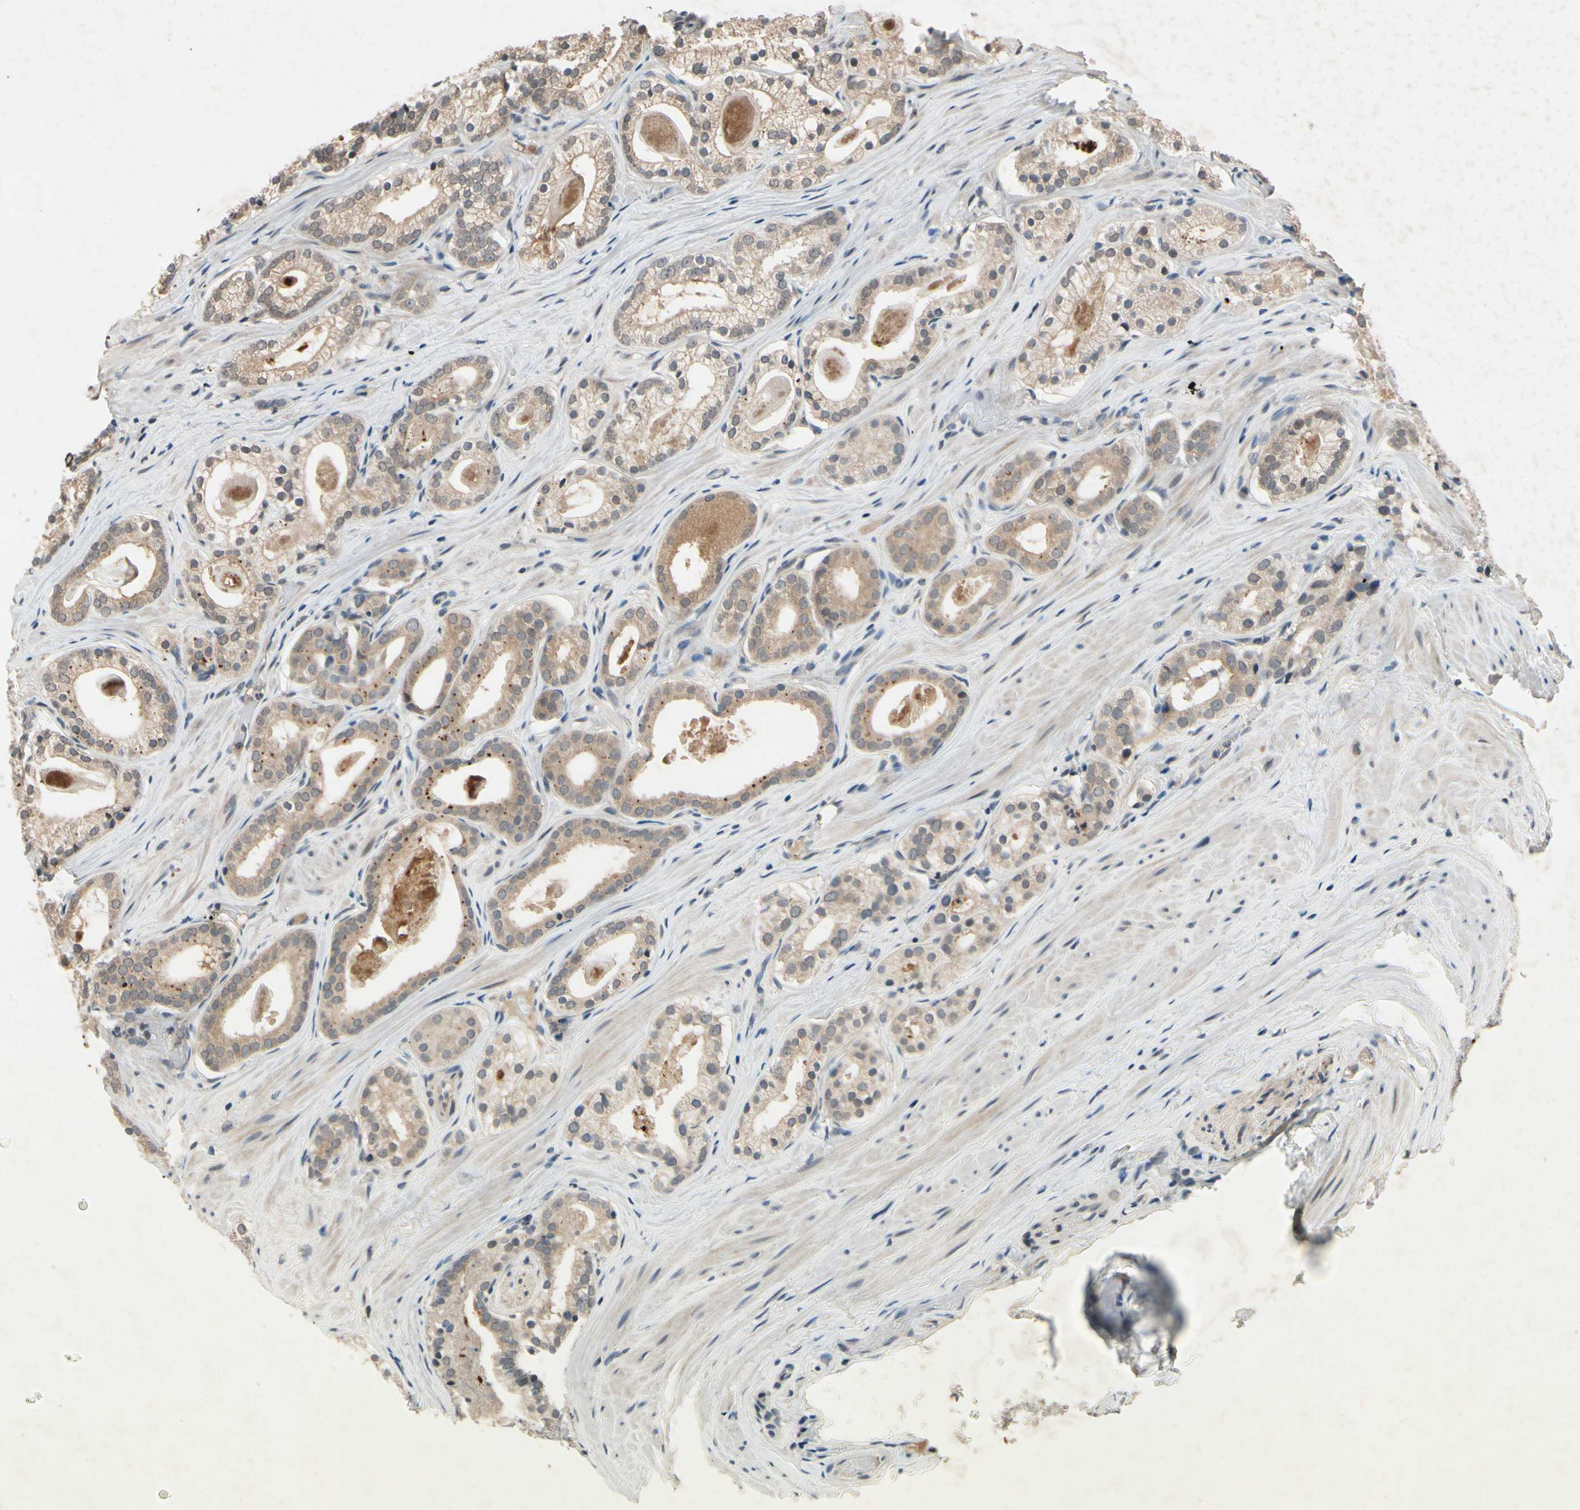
{"staining": {"intensity": "weak", "quantity": "25%-75%", "location": "cytoplasmic/membranous"}, "tissue": "prostate cancer", "cell_type": "Tumor cells", "image_type": "cancer", "snomed": [{"axis": "morphology", "description": "Adenocarcinoma, Low grade"}, {"axis": "topography", "description": "Prostate"}], "caption": "This photomicrograph shows IHC staining of human adenocarcinoma (low-grade) (prostate), with low weak cytoplasmic/membranous expression in approximately 25%-75% of tumor cells.", "gene": "DPY19L3", "patient": {"sex": "male", "age": 59}}